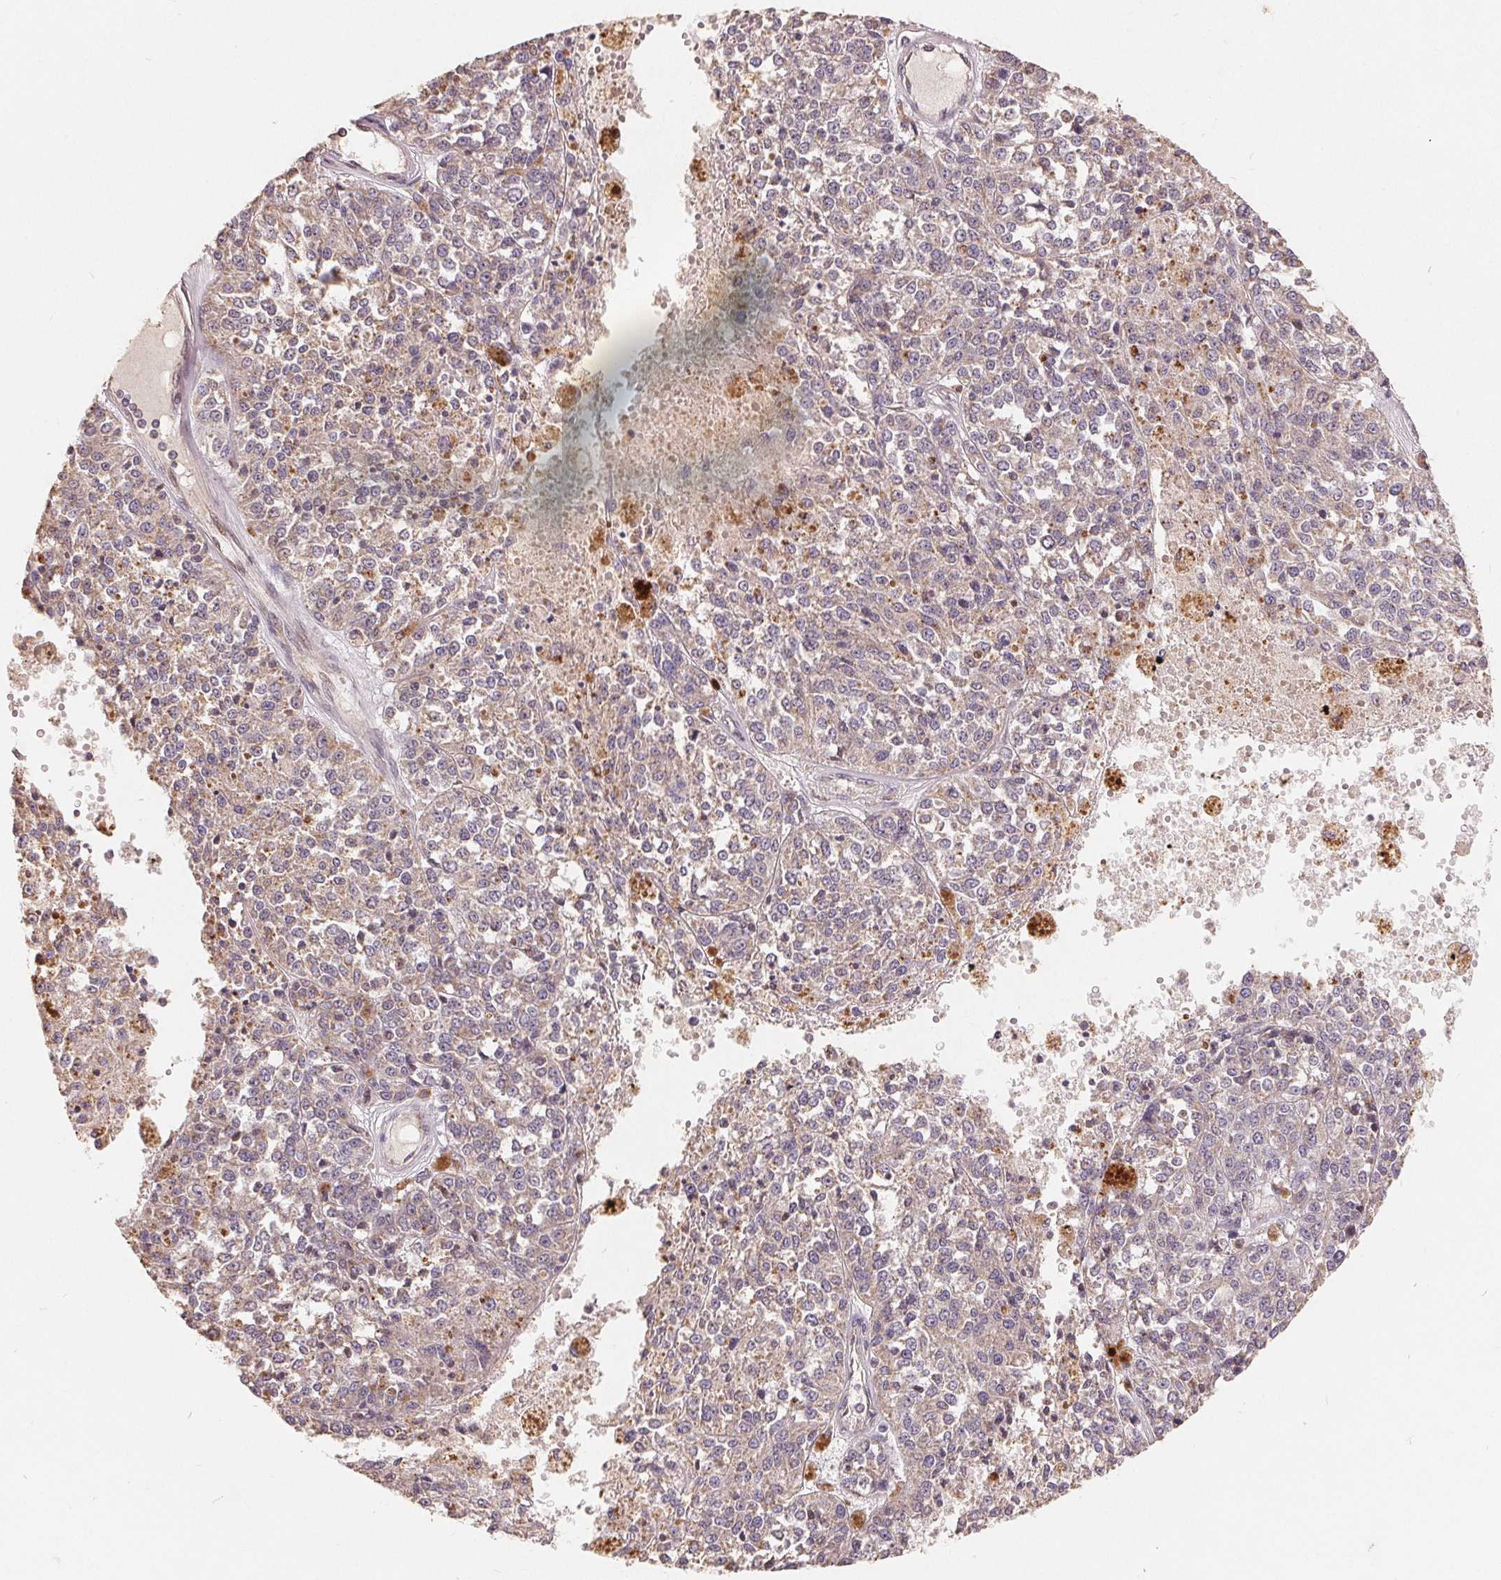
{"staining": {"intensity": "negative", "quantity": "none", "location": "none"}, "tissue": "melanoma", "cell_type": "Tumor cells", "image_type": "cancer", "snomed": [{"axis": "morphology", "description": "Malignant melanoma, Metastatic site"}, {"axis": "topography", "description": "Lymph node"}], "caption": "DAB (3,3'-diaminobenzidine) immunohistochemical staining of malignant melanoma (metastatic site) reveals no significant expression in tumor cells.", "gene": "CDIPT", "patient": {"sex": "female", "age": 64}}